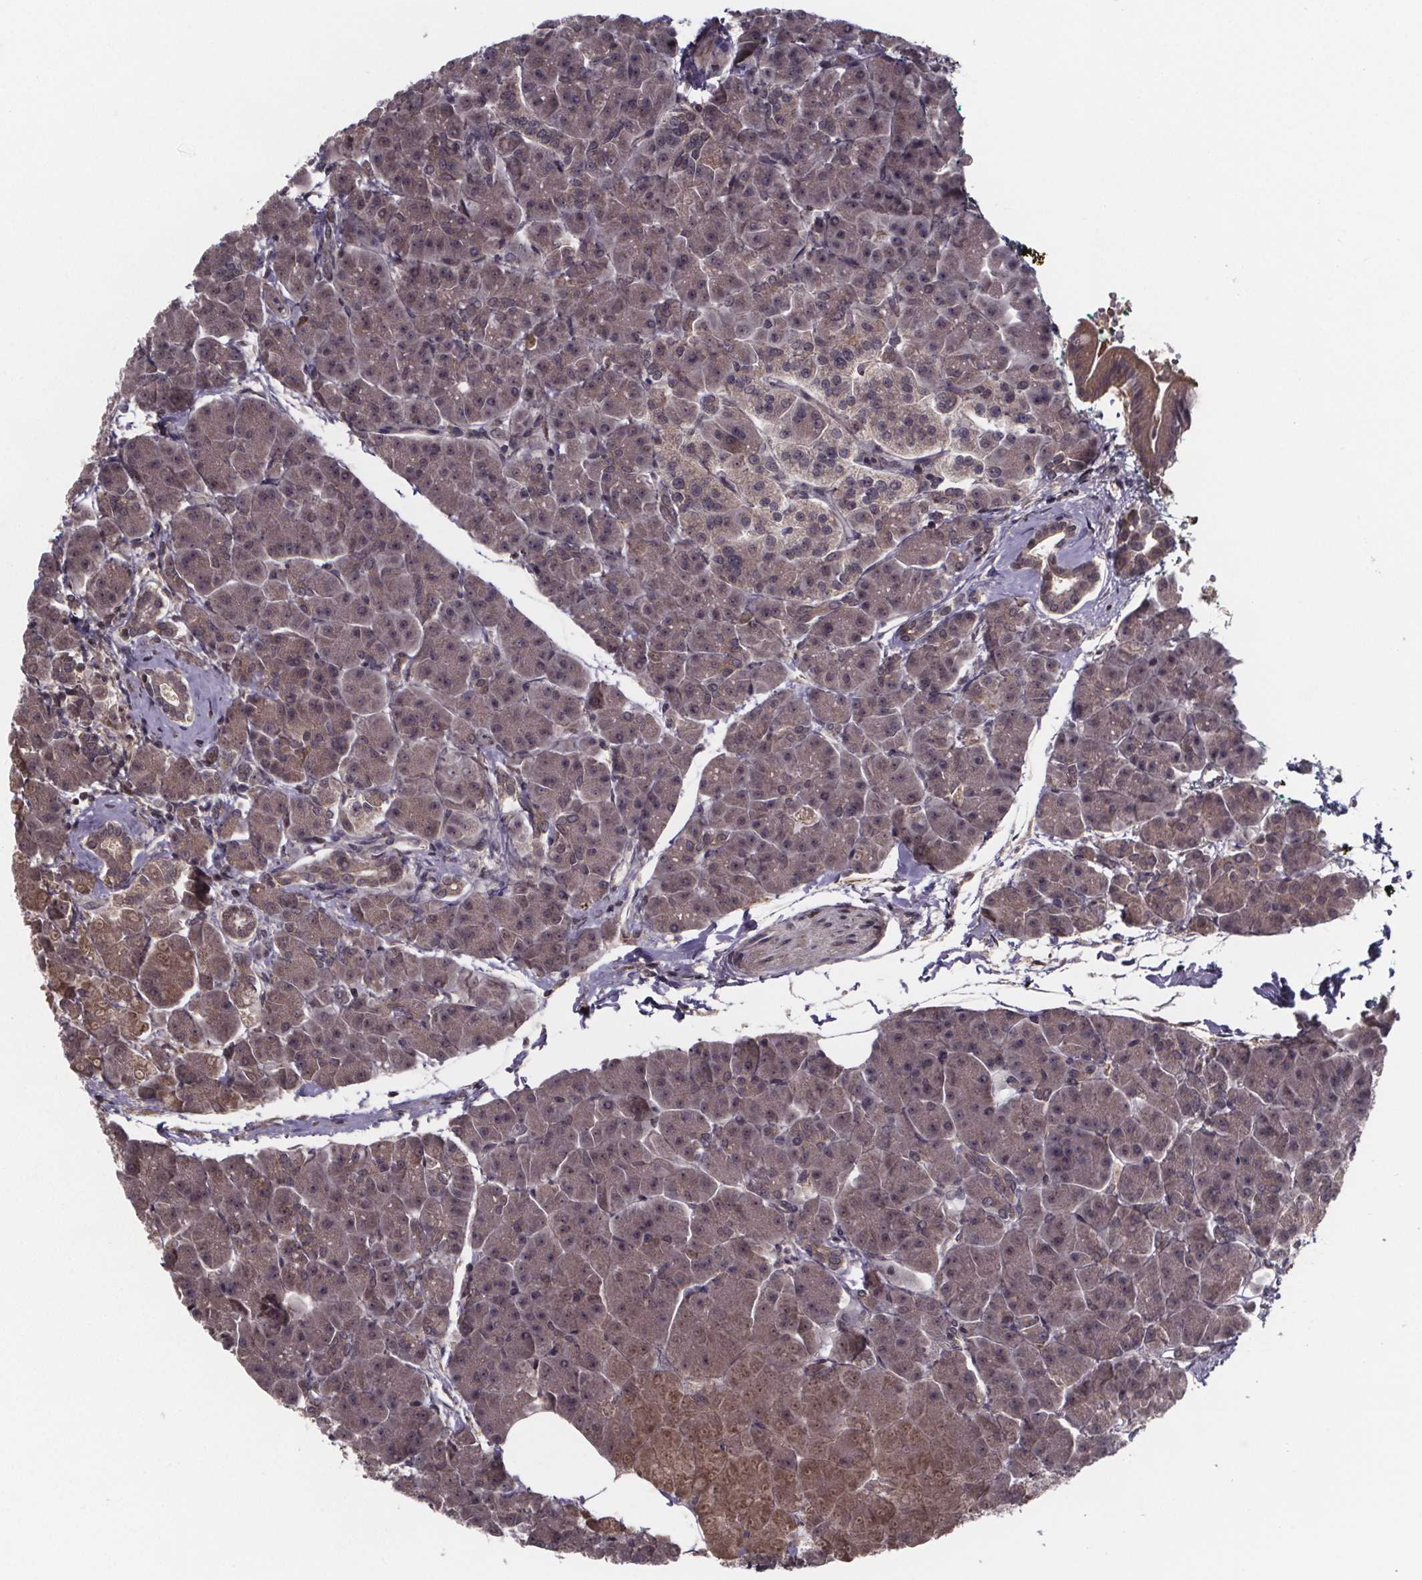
{"staining": {"intensity": "weak", "quantity": "25%-75%", "location": "cytoplasmic/membranous,nuclear"}, "tissue": "pancreas", "cell_type": "Exocrine glandular cells", "image_type": "normal", "snomed": [{"axis": "morphology", "description": "Normal tissue, NOS"}, {"axis": "topography", "description": "Adipose tissue"}, {"axis": "topography", "description": "Pancreas"}, {"axis": "topography", "description": "Peripheral nerve tissue"}], "caption": "High-magnification brightfield microscopy of benign pancreas stained with DAB (brown) and counterstained with hematoxylin (blue). exocrine glandular cells exhibit weak cytoplasmic/membranous,nuclear staining is seen in about25%-75% of cells. The staining was performed using DAB to visualize the protein expression in brown, while the nuclei were stained in blue with hematoxylin (Magnification: 20x).", "gene": "FN3KRP", "patient": {"sex": "female", "age": 58}}